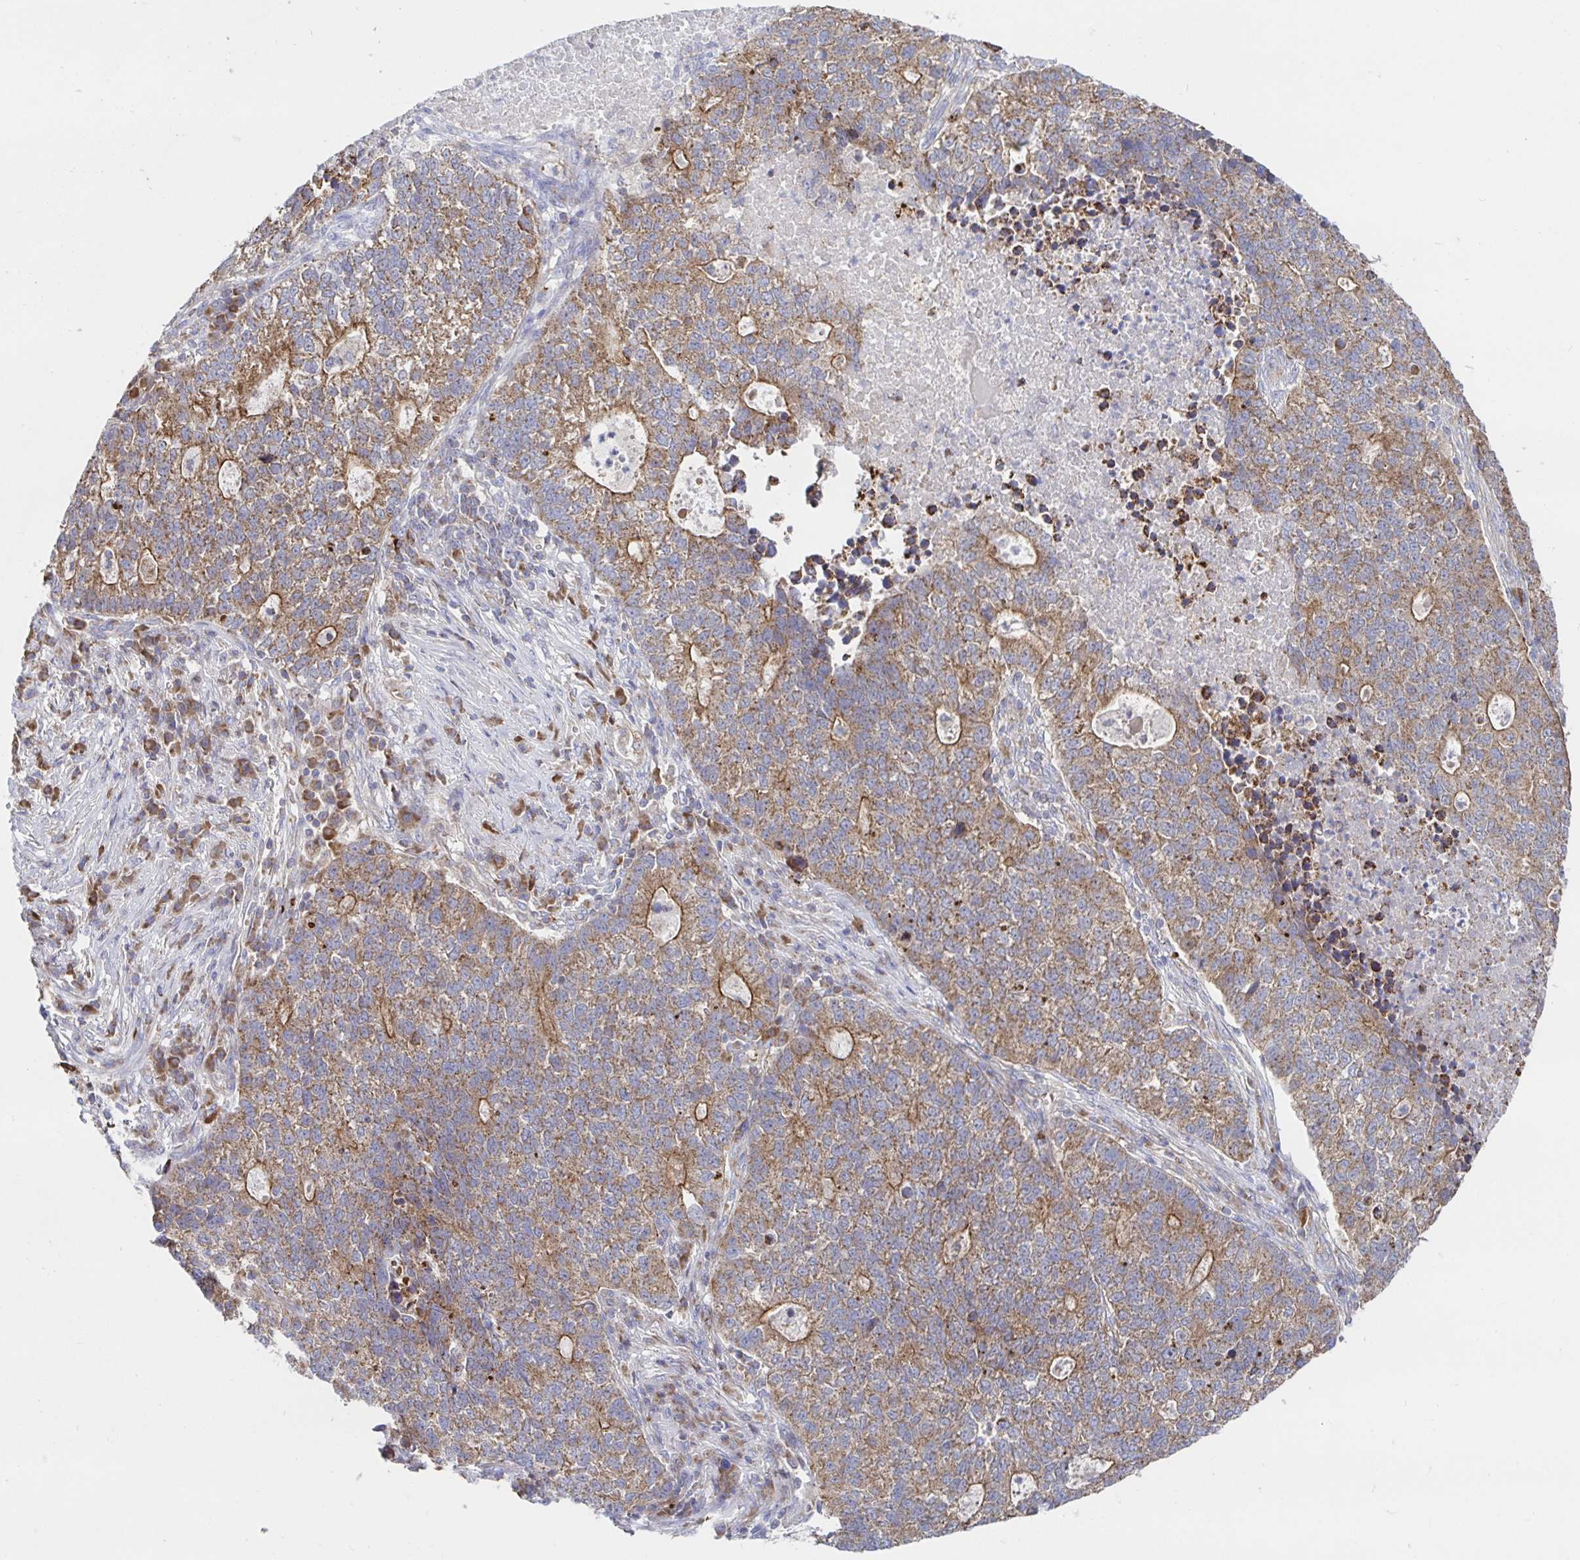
{"staining": {"intensity": "moderate", "quantity": ">75%", "location": "cytoplasmic/membranous"}, "tissue": "lung cancer", "cell_type": "Tumor cells", "image_type": "cancer", "snomed": [{"axis": "morphology", "description": "Adenocarcinoma, NOS"}, {"axis": "topography", "description": "Lung"}], "caption": "DAB (3,3'-diaminobenzidine) immunohistochemical staining of lung cancer (adenocarcinoma) demonstrates moderate cytoplasmic/membranous protein staining in approximately >75% of tumor cells.", "gene": "PRDX3", "patient": {"sex": "male", "age": 57}}